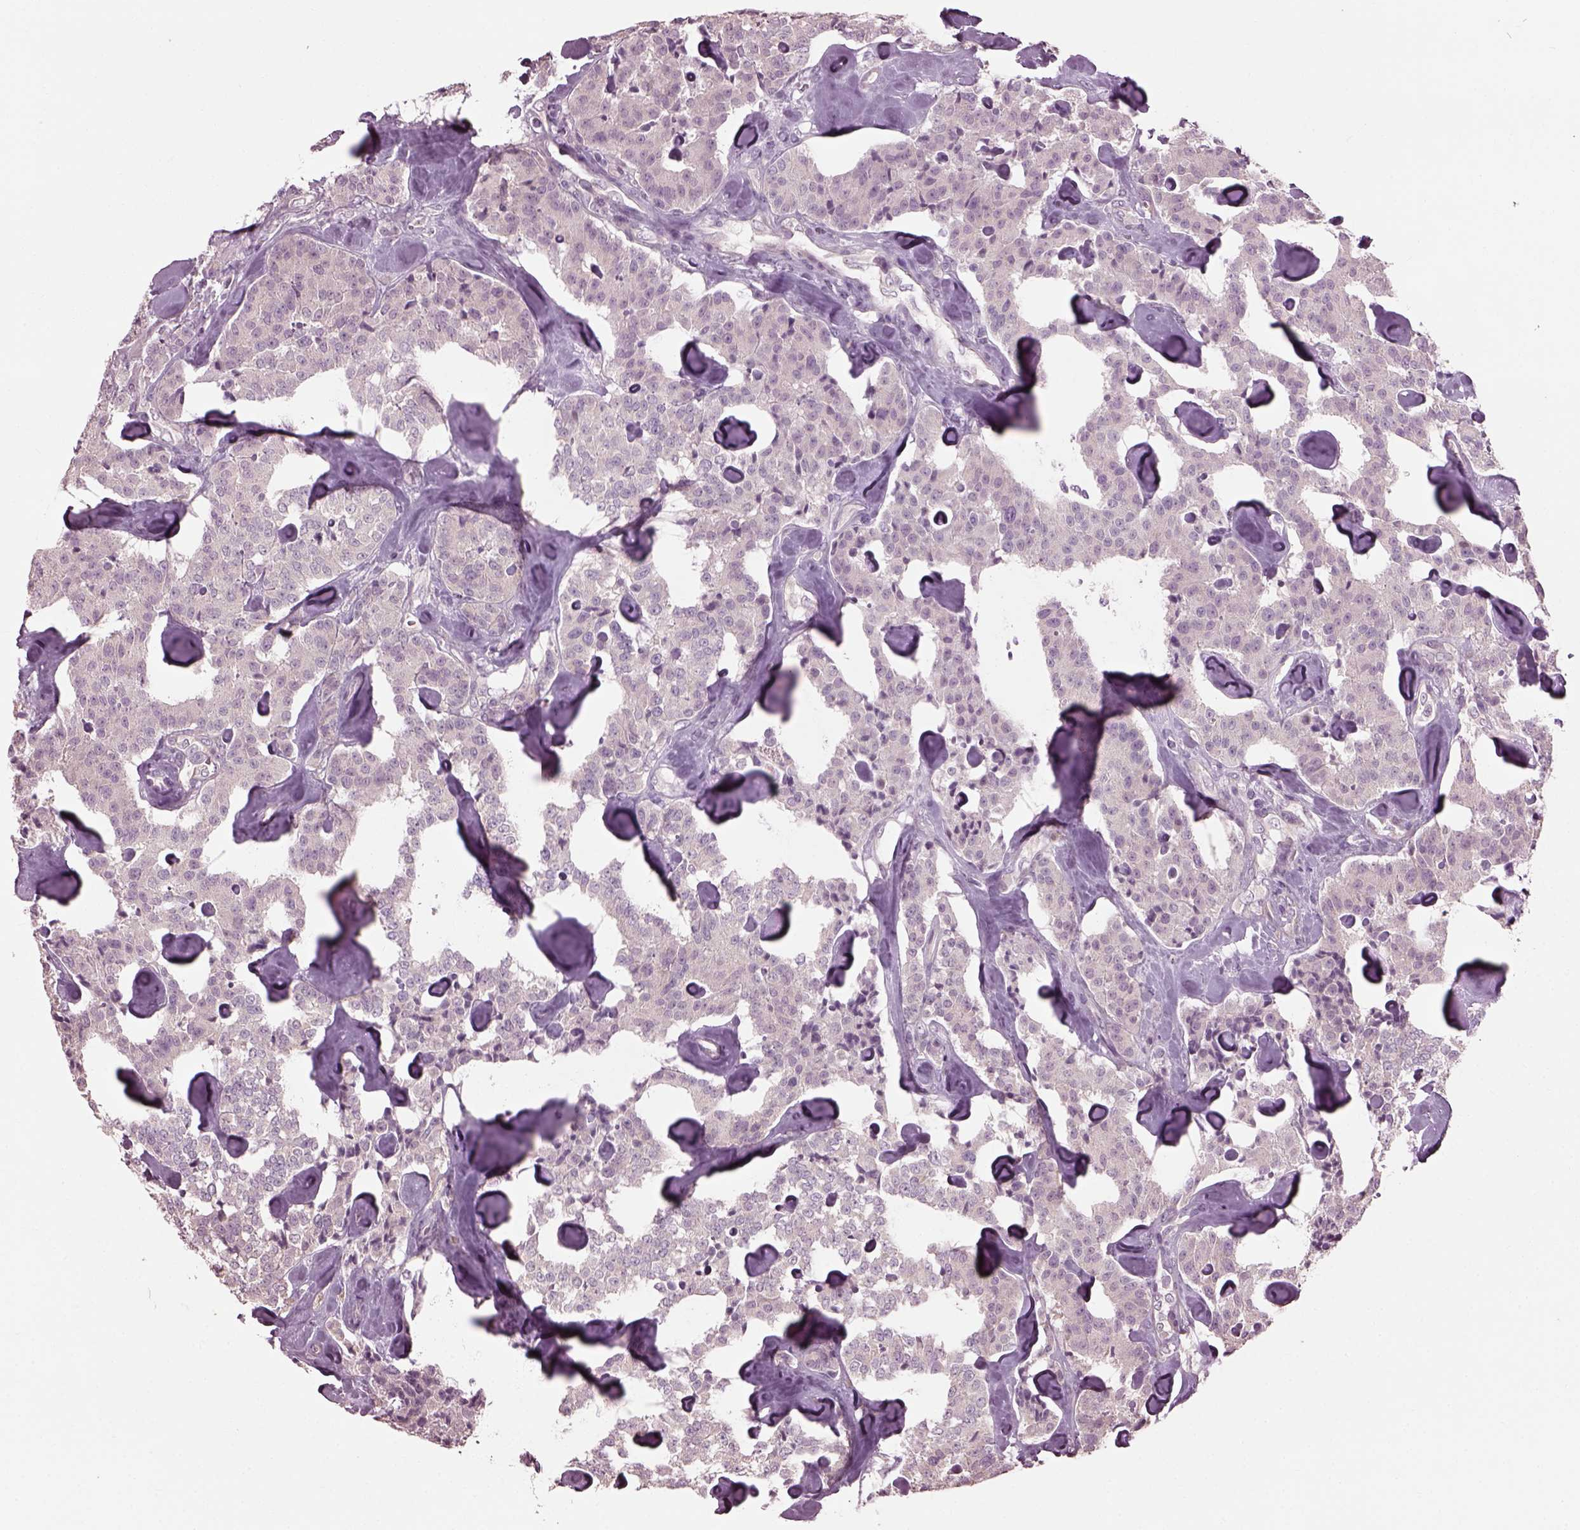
{"staining": {"intensity": "negative", "quantity": "none", "location": "none"}, "tissue": "carcinoid", "cell_type": "Tumor cells", "image_type": "cancer", "snomed": [{"axis": "morphology", "description": "Carcinoid, malignant, NOS"}, {"axis": "topography", "description": "Pancreas"}], "caption": "The histopathology image shows no significant staining in tumor cells of carcinoid. Brightfield microscopy of IHC stained with DAB (3,3'-diaminobenzidine) (brown) and hematoxylin (blue), captured at high magnification.", "gene": "CABP5", "patient": {"sex": "male", "age": 41}}